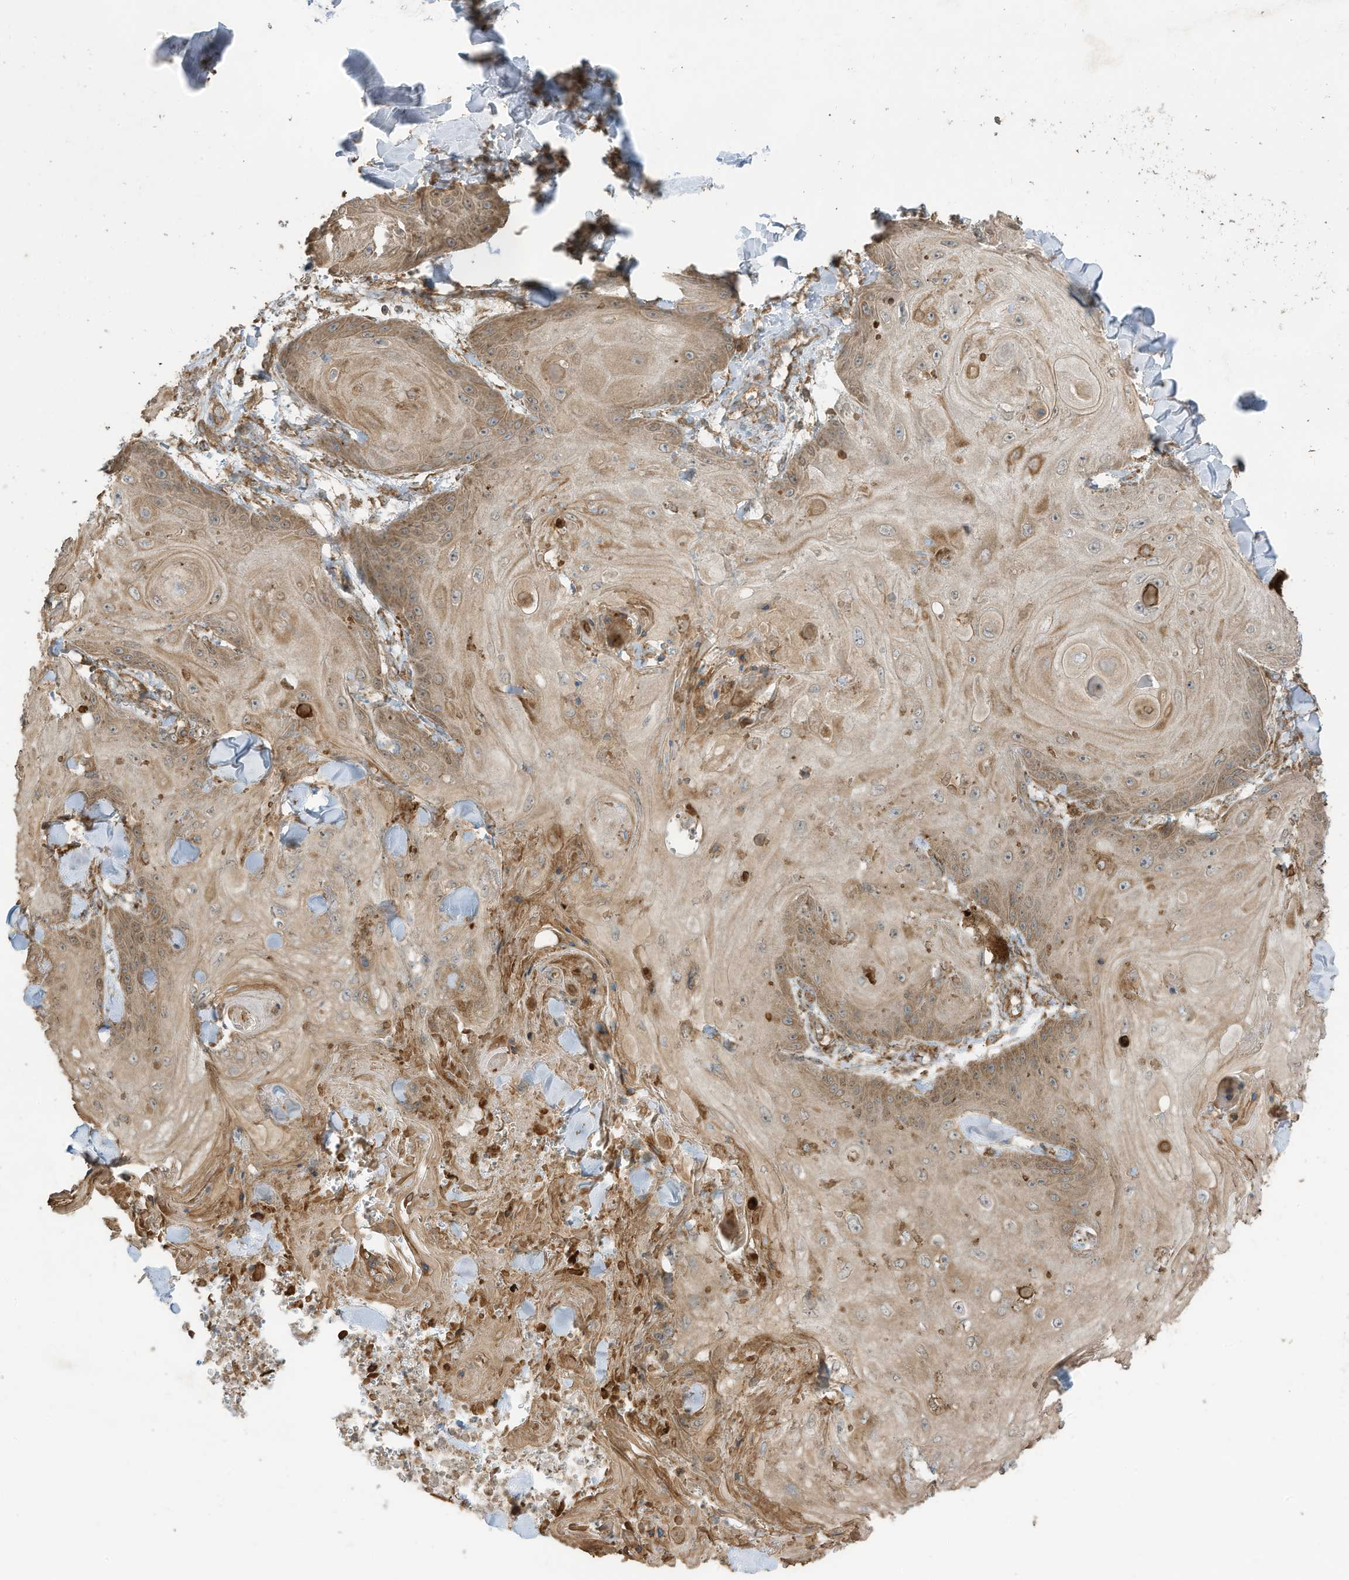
{"staining": {"intensity": "moderate", "quantity": ">75%", "location": "cytoplasmic/membranous"}, "tissue": "skin cancer", "cell_type": "Tumor cells", "image_type": "cancer", "snomed": [{"axis": "morphology", "description": "Squamous cell carcinoma, NOS"}, {"axis": "topography", "description": "Skin"}], "caption": "Skin cancer stained with a brown dye shows moderate cytoplasmic/membranous positive expression in approximately >75% of tumor cells.", "gene": "CGAS", "patient": {"sex": "male", "age": 74}}